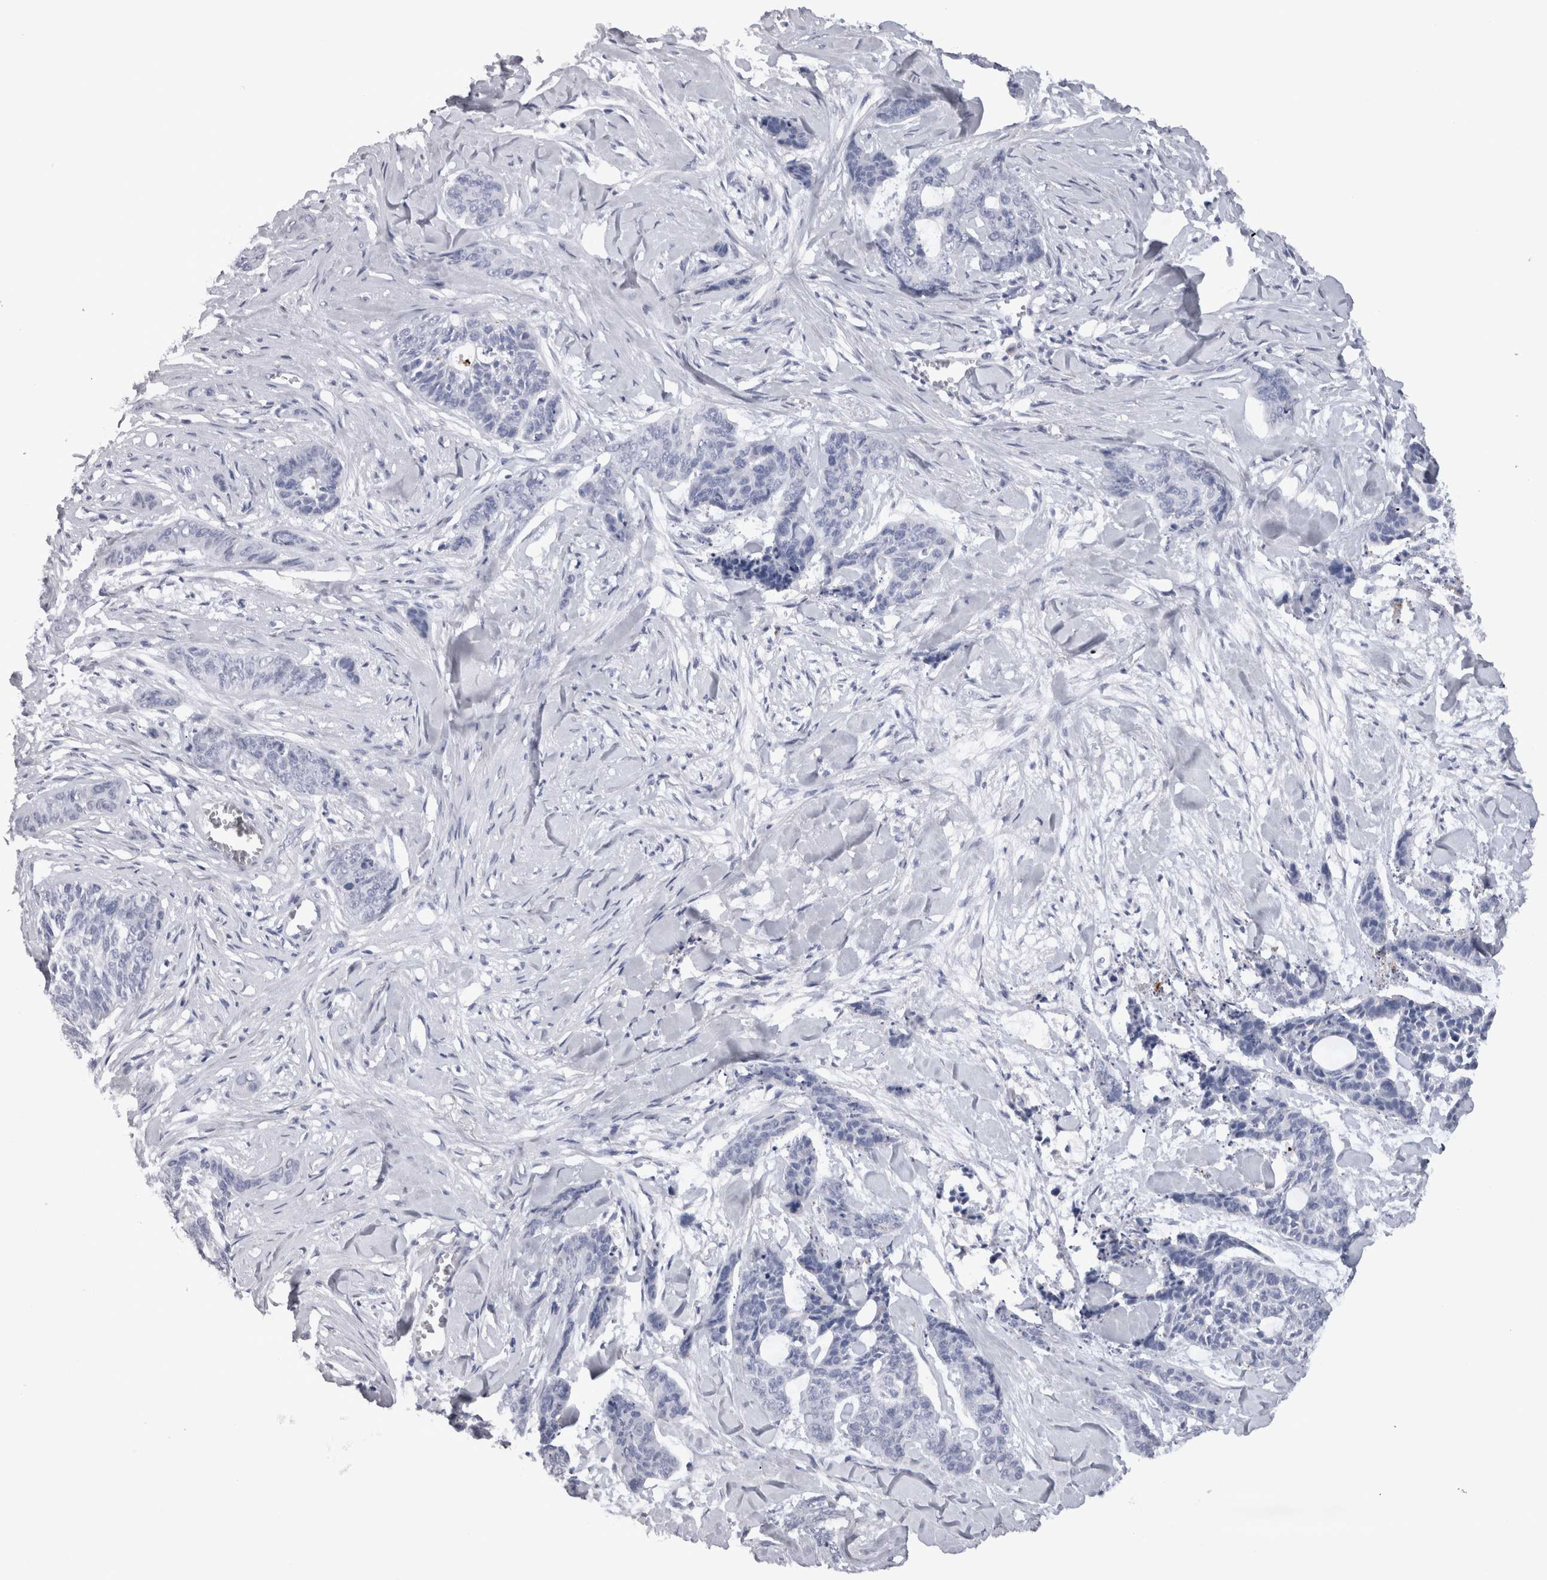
{"staining": {"intensity": "negative", "quantity": "none", "location": "none"}, "tissue": "skin cancer", "cell_type": "Tumor cells", "image_type": "cancer", "snomed": [{"axis": "morphology", "description": "Basal cell carcinoma"}, {"axis": "topography", "description": "Skin"}], "caption": "IHC histopathology image of skin cancer stained for a protein (brown), which exhibits no positivity in tumor cells.", "gene": "ADAM2", "patient": {"sex": "female", "age": 64}}